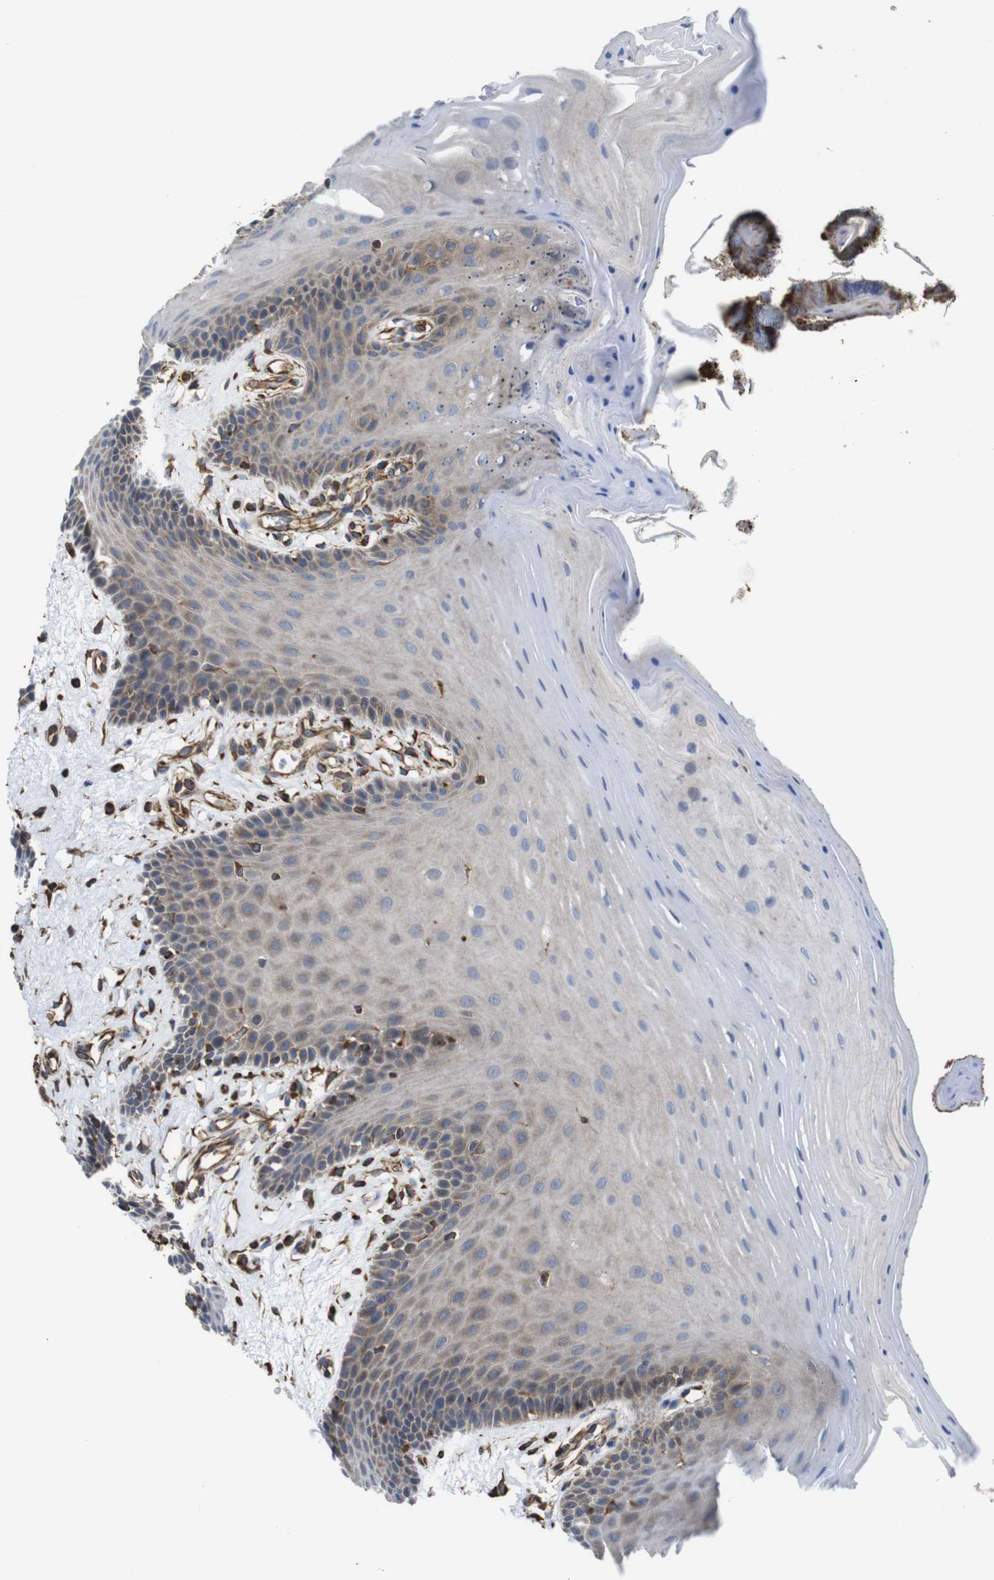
{"staining": {"intensity": "moderate", "quantity": "25%-75%", "location": "cytoplasmic/membranous"}, "tissue": "oral mucosa", "cell_type": "Squamous epithelial cells", "image_type": "normal", "snomed": [{"axis": "morphology", "description": "Normal tissue, NOS"}, {"axis": "topography", "description": "Skeletal muscle"}, {"axis": "topography", "description": "Oral tissue"}], "caption": "Immunohistochemical staining of normal human oral mucosa displays medium levels of moderate cytoplasmic/membranous staining in about 25%-75% of squamous epithelial cells. The staining is performed using DAB brown chromogen to label protein expression. The nuclei are counter-stained blue using hematoxylin.", "gene": "POMK", "patient": {"sex": "male", "age": 58}}